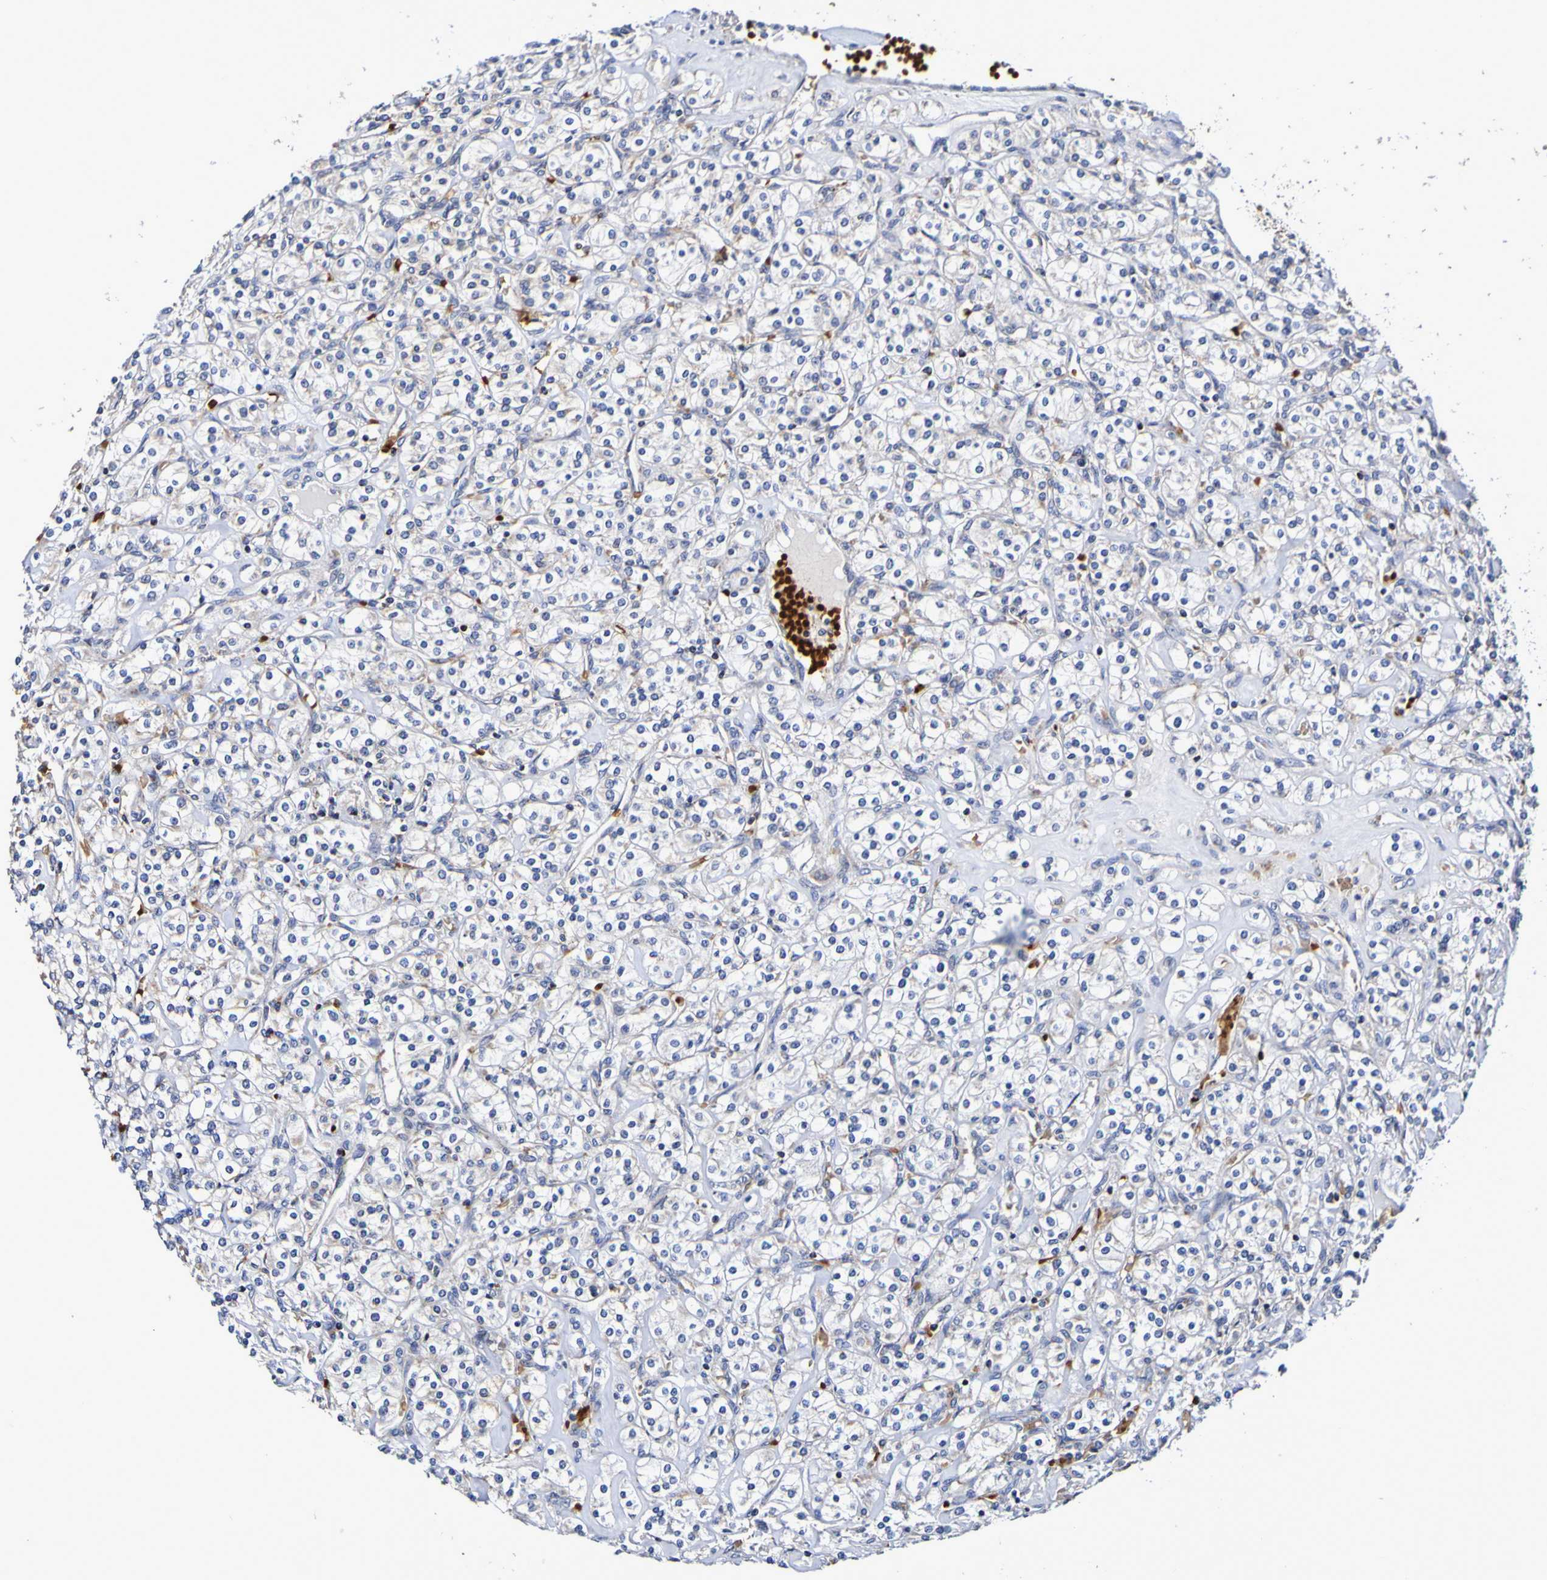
{"staining": {"intensity": "negative", "quantity": "none", "location": "none"}, "tissue": "renal cancer", "cell_type": "Tumor cells", "image_type": "cancer", "snomed": [{"axis": "morphology", "description": "Adenocarcinoma, NOS"}, {"axis": "topography", "description": "Kidney"}], "caption": "IHC micrograph of renal cancer (adenocarcinoma) stained for a protein (brown), which displays no expression in tumor cells.", "gene": "WNT4", "patient": {"sex": "male", "age": 77}}